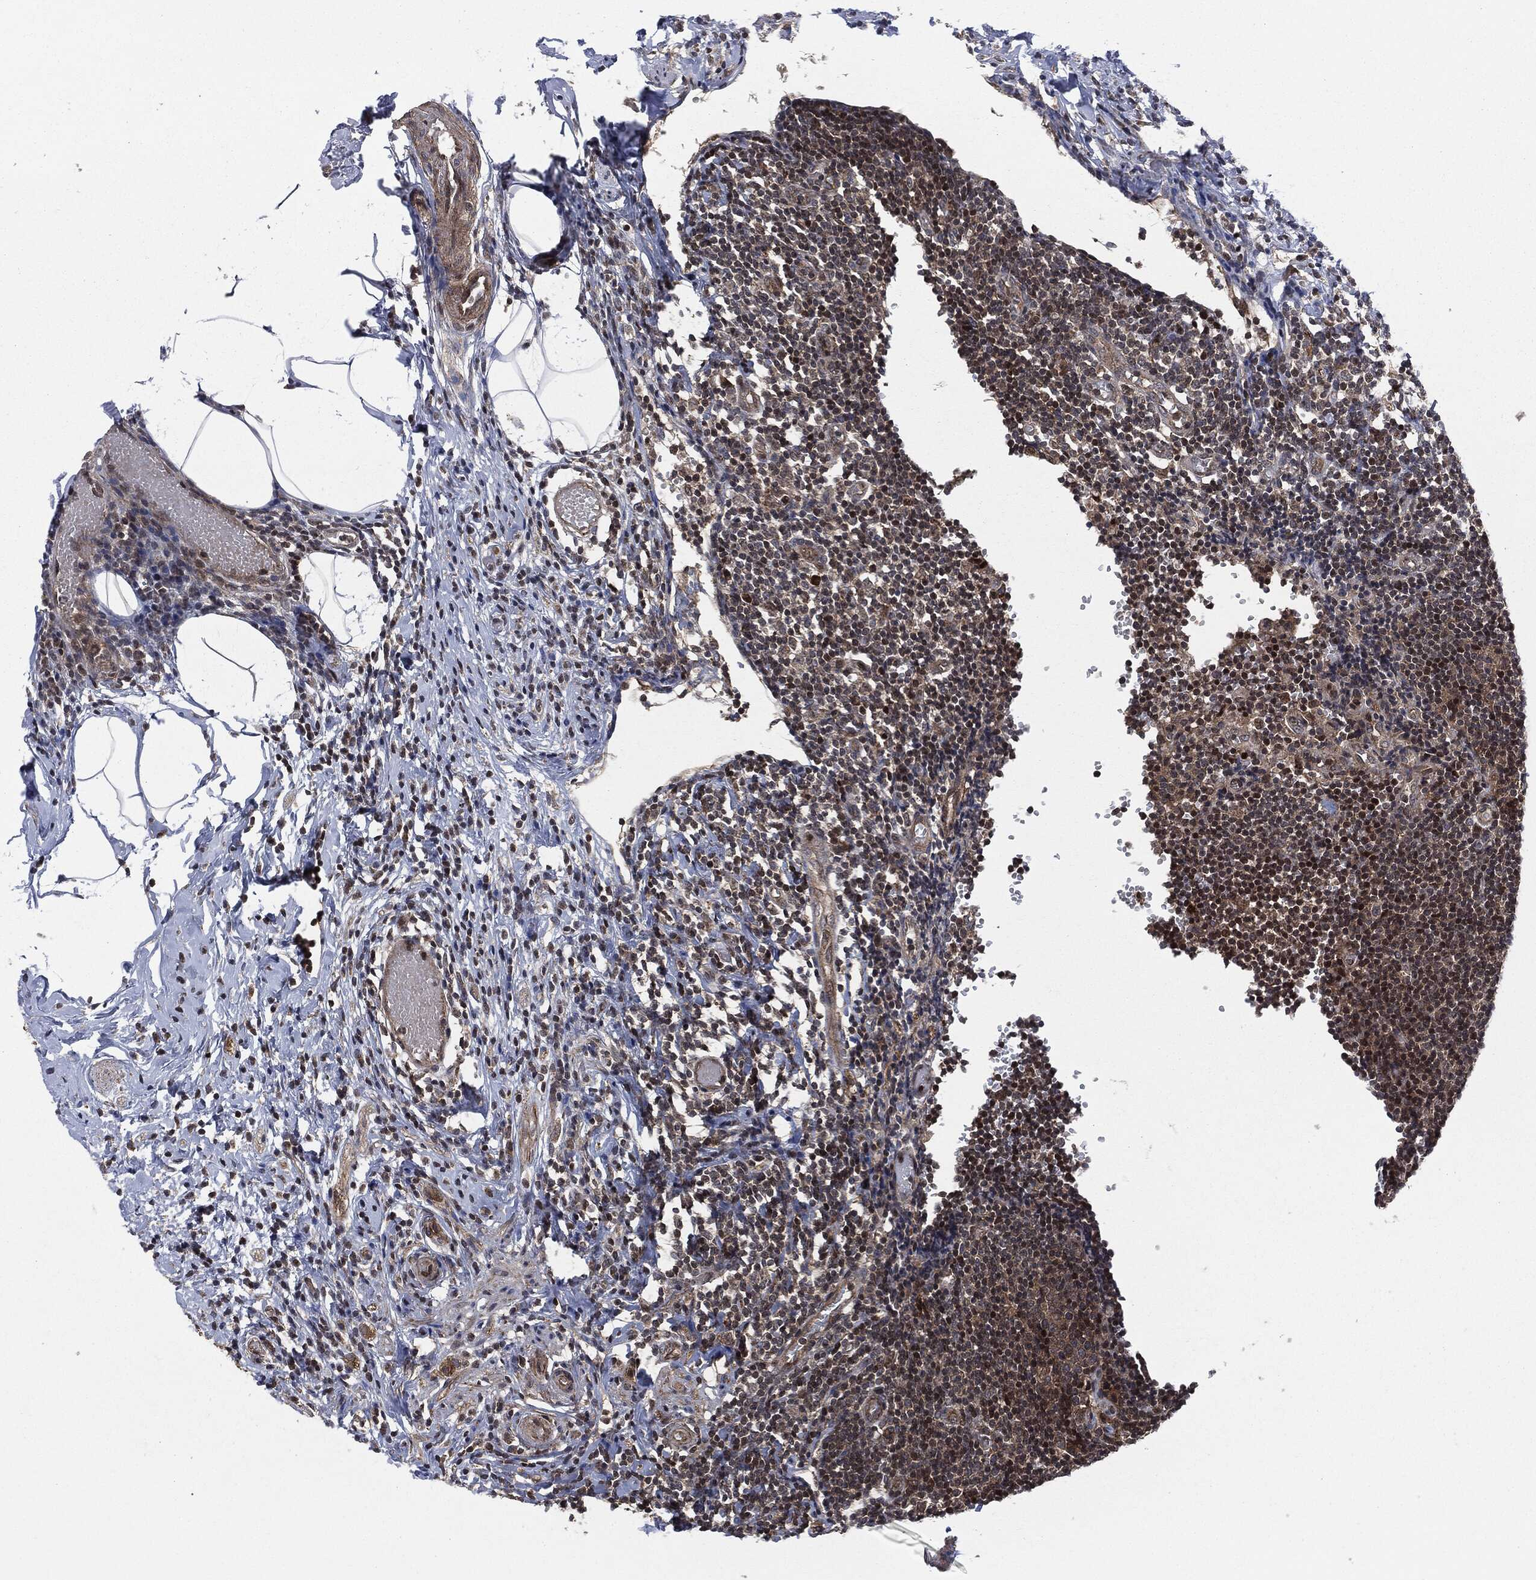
{"staining": {"intensity": "strong", "quantity": "25%-75%", "location": "cytoplasmic/membranous"}, "tissue": "appendix", "cell_type": "Glandular cells", "image_type": "normal", "snomed": [{"axis": "morphology", "description": "Normal tissue, NOS"}, {"axis": "topography", "description": "Appendix"}], "caption": "Immunohistochemical staining of benign human appendix shows strong cytoplasmic/membranous protein staining in about 25%-75% of glandular cells. Immunohistochemistry (ihc) stains the protein in brown and the nuclei are stained blue.", "gene": "HRAS", "patient": {"sex": "female", "age": 40}}